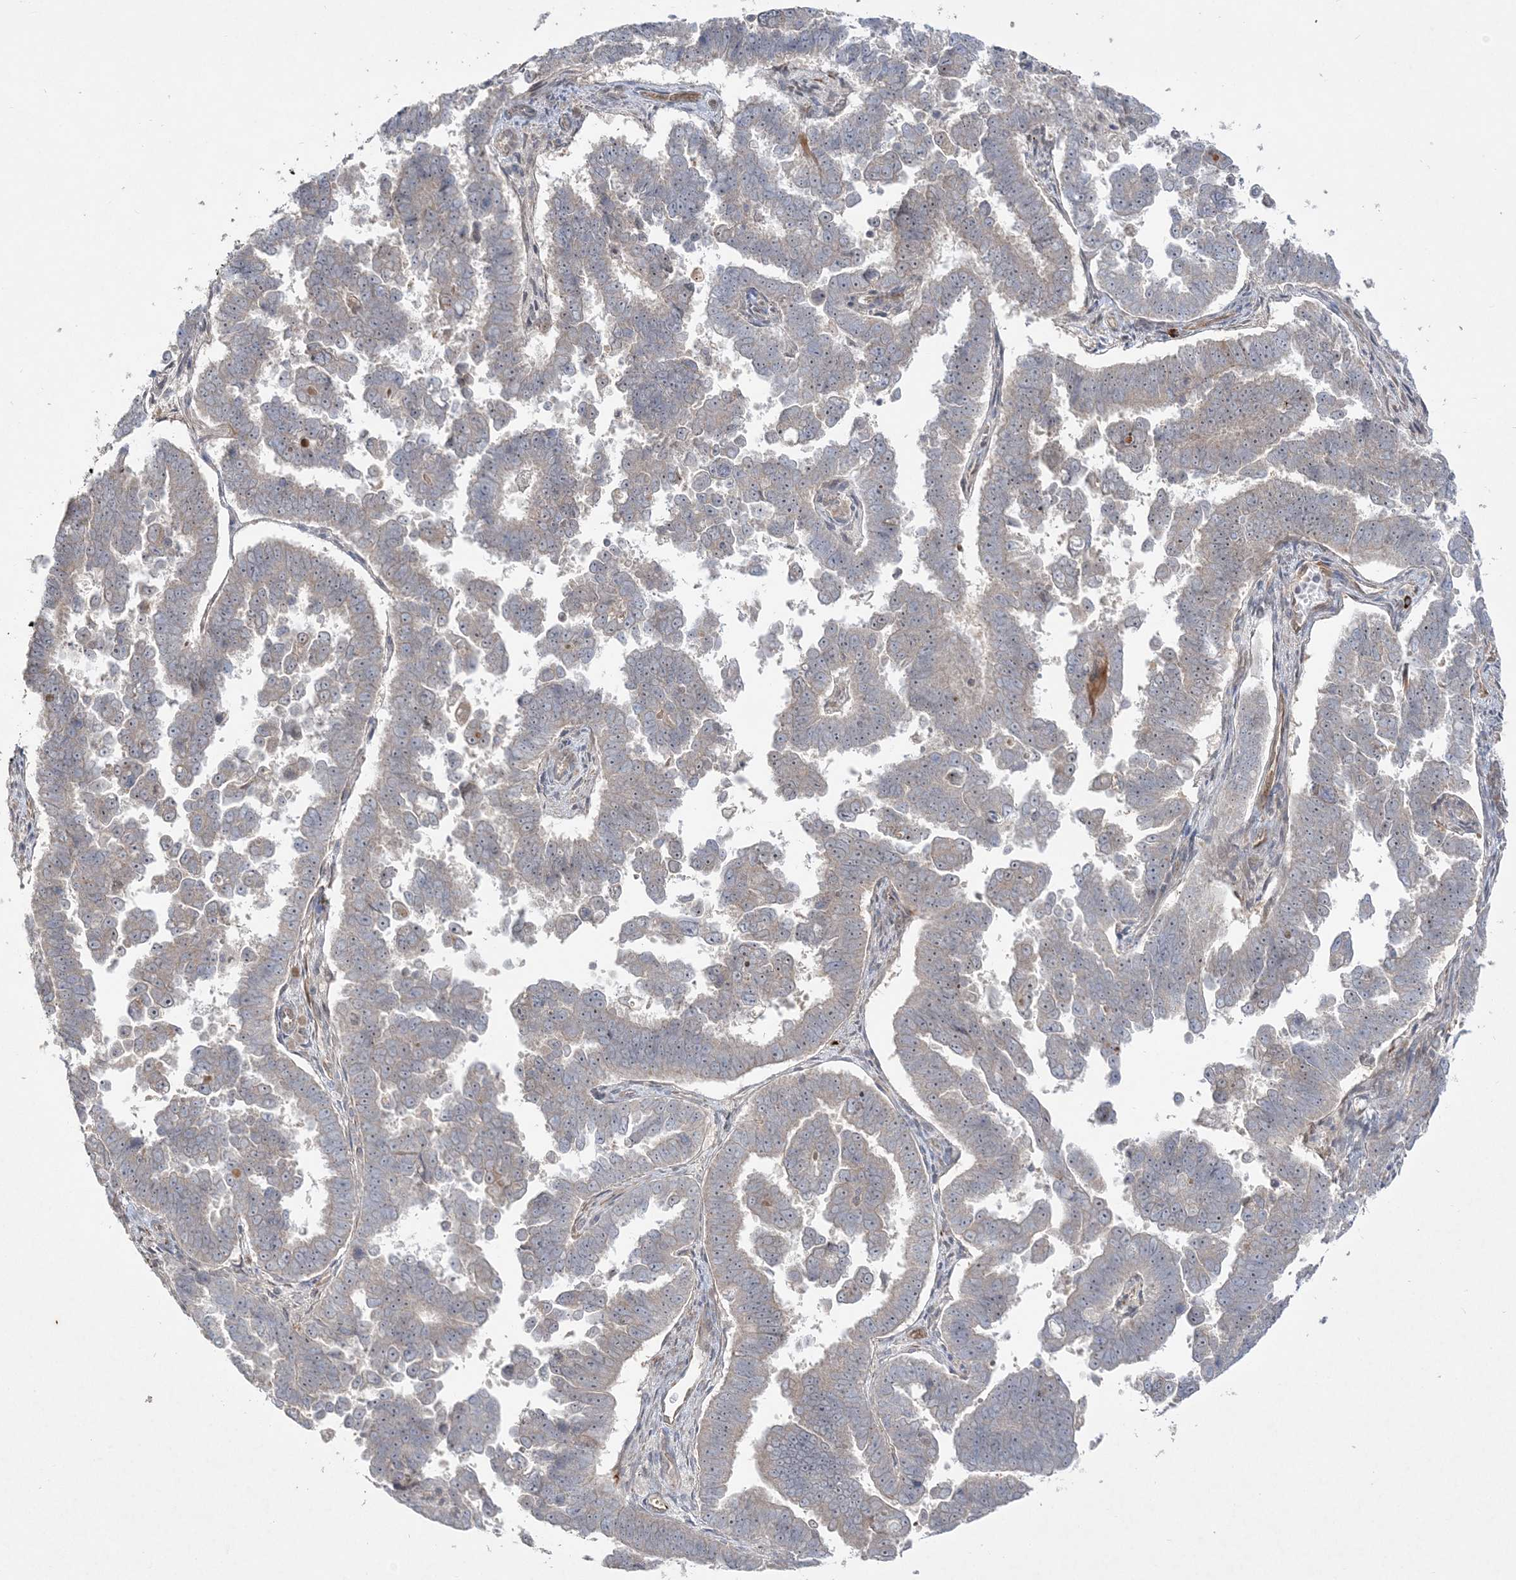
{"staining": {"intensity": "weak", "quantity": "<25%", "location": "cytoplasmic/membranous"}, "tissue": "endometrial cancer", "cell_type": "Tumor cells", "image_type": "cancer", "snomed": [{"axis": "morphology", "description": "Adenocarcinoma, NOS"}, {"axis": "topography", "description": "Endometrium"}], "caption": "This is a photomicrograph of immunohistochemistry (IHC) staining of adenocarcinoma (endometrial), which shows no positivity in tumor cells. (DAB (3,3'-diaminobenzidine) immunohistochemistry with hematoxylin counter stain).", "gene": "INPP1", "patient": {"sex": "female", "age": 75}}